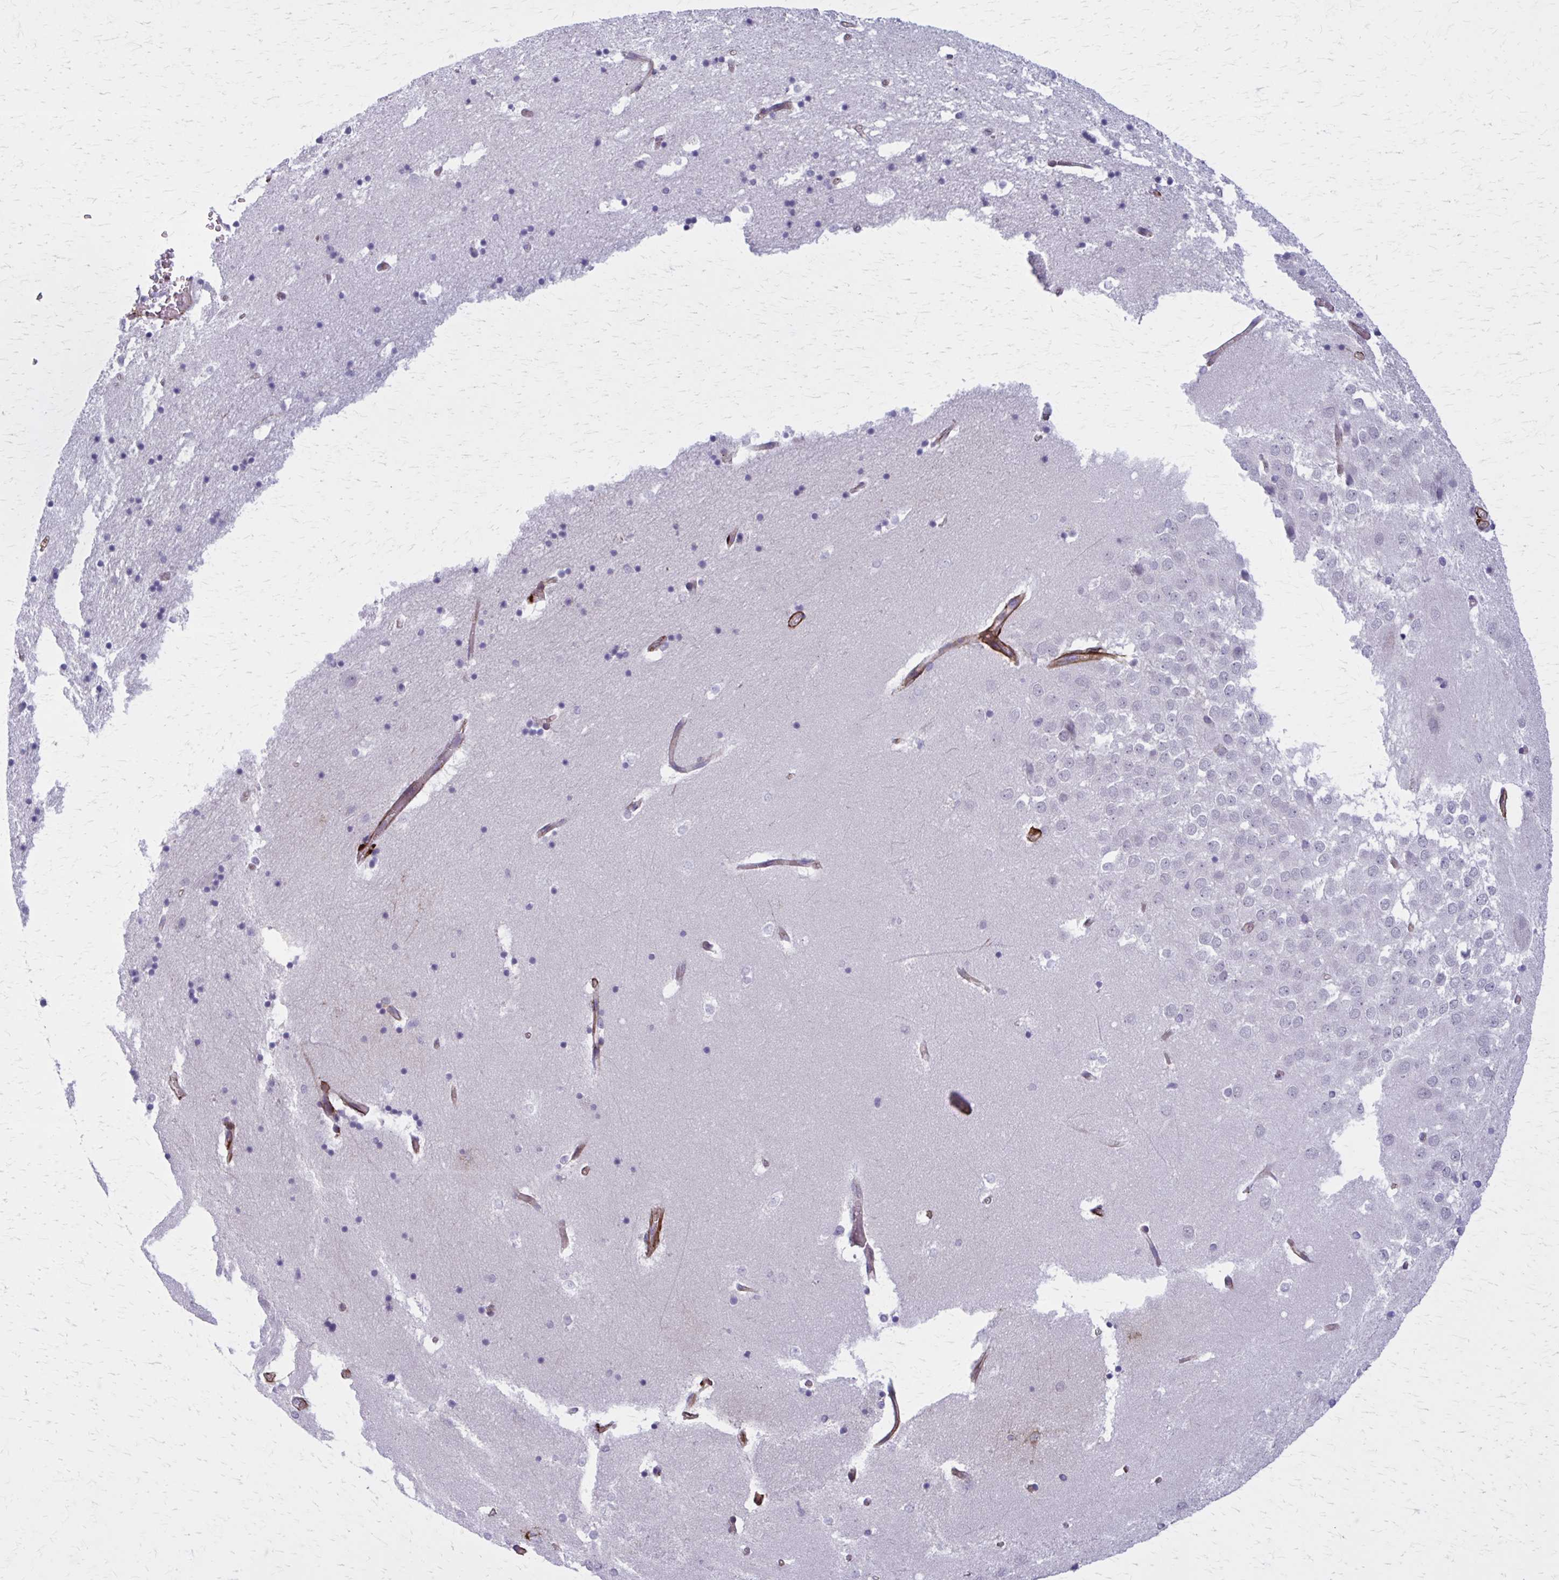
{"staining": {"intensity": "negative", "quantity": "none", "location": "none"}, "tissue": "hippocampus", "cell_type": "Glial cells", "image_type": "normal", "snomed": [{"axis": "morphology", "description": "Normal tissue, NOS"}, {"axis": "topography", "description": "Hippocampus"}], "caption": "DAB immunohistochemical staining of unremarkable hippocampus reveals no significant staining in glial cells.", "gene": "AKAP12", "patient": {"sex": "male", "age": 58}}